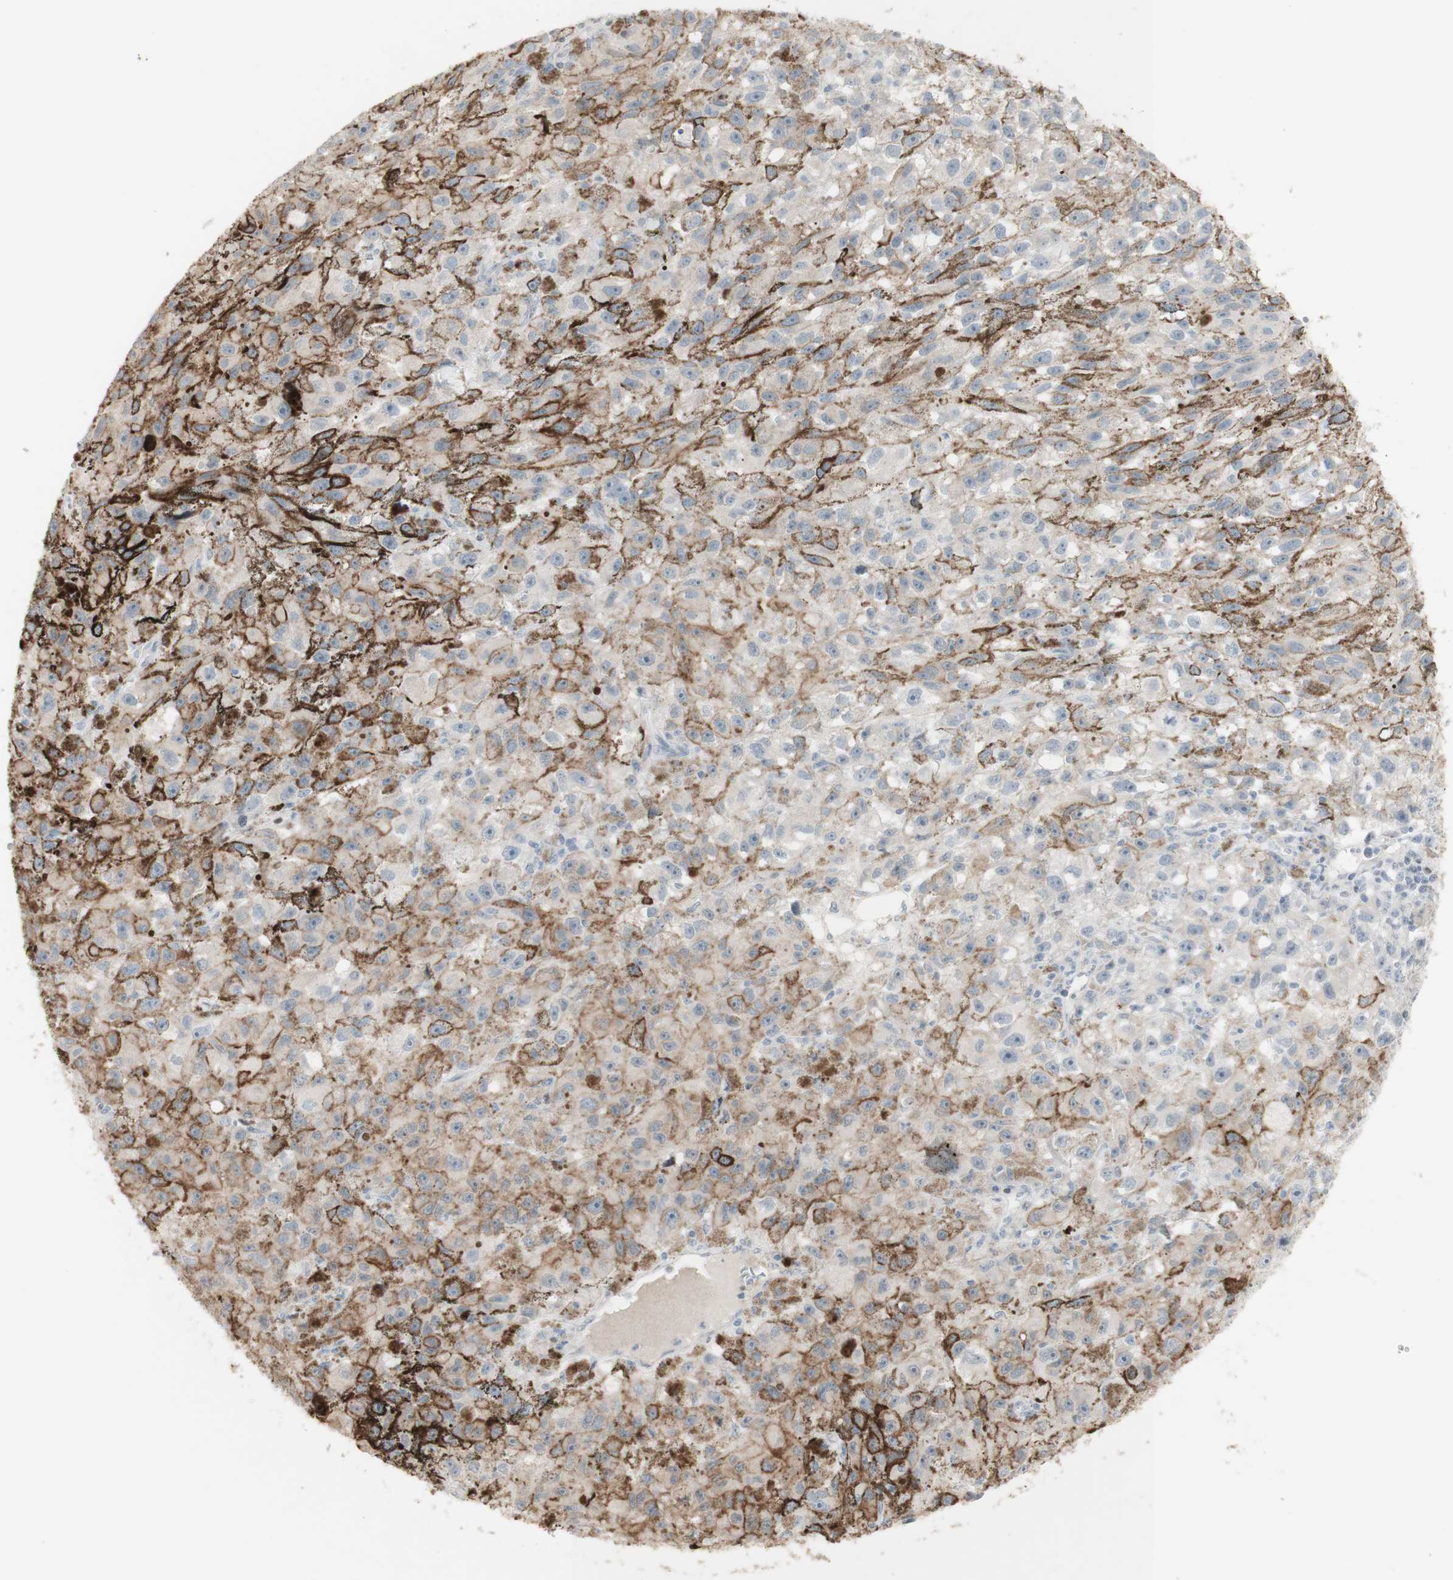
{"staining": {"intensity": "weak", "quantity": "25%-75%", "location": "cytoplasmic/membranous"}, "tissue": "melanoma", "cell_type": "Tumor cells", "image_type": "cancer", "snomed": [{"axis": "morphology", "description": "Malignant melanoma, NOS"}, {"axis": "topography", "description": "Skin"}], "caption": "Protein expression analysis of melanoma exhibits weak cytoplasmic/membranous staining in about 25%-75% of tumor cells.", "gene": "C1orf116", "patient": {"sex": "female", "age": 104}}